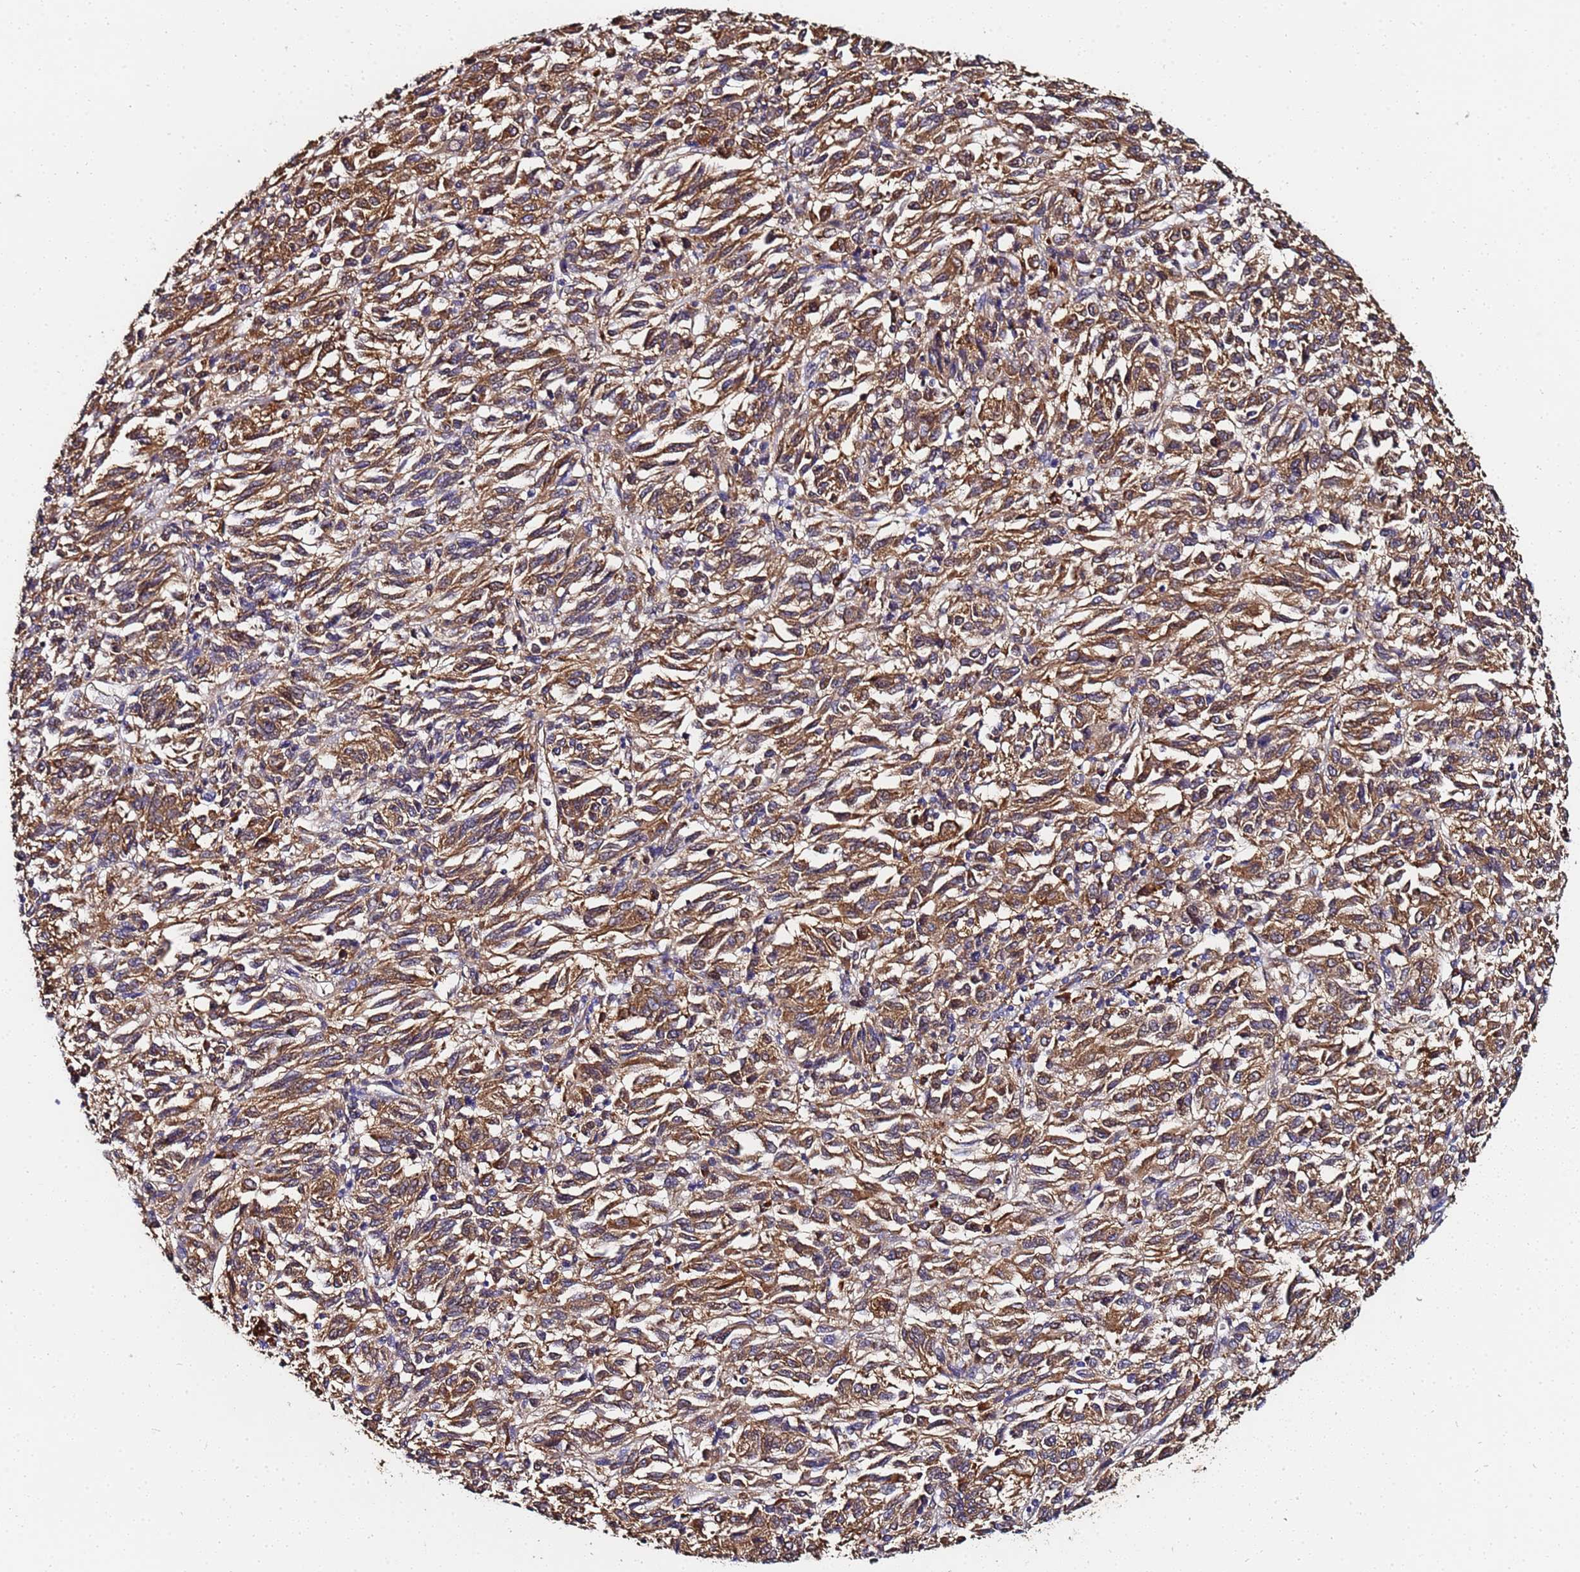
{"staining": {"intensity": "moderate", "quantity": ">75%", "location": "cytoplasmic/membranous"}, "tissue": "melanoma", "cell_type": "Tumor cells", "image_type": "cancer", "snomed": [{"axis": "morphology", "description": "Malignant melanoma, Metastatic site"}, {"axis": "topography", "description": "Lung"}], "caption": "Malignant melanoma (metastatic site) stained with immunohistochemistry (IHC) demonstrates moderate cytoplasmic/membranous expression in approximately >75% of tumor cells. Nuclei are stained in blue.", "gene": "NME1-NME2", "patient": {"sex": "male", "age": 64}}